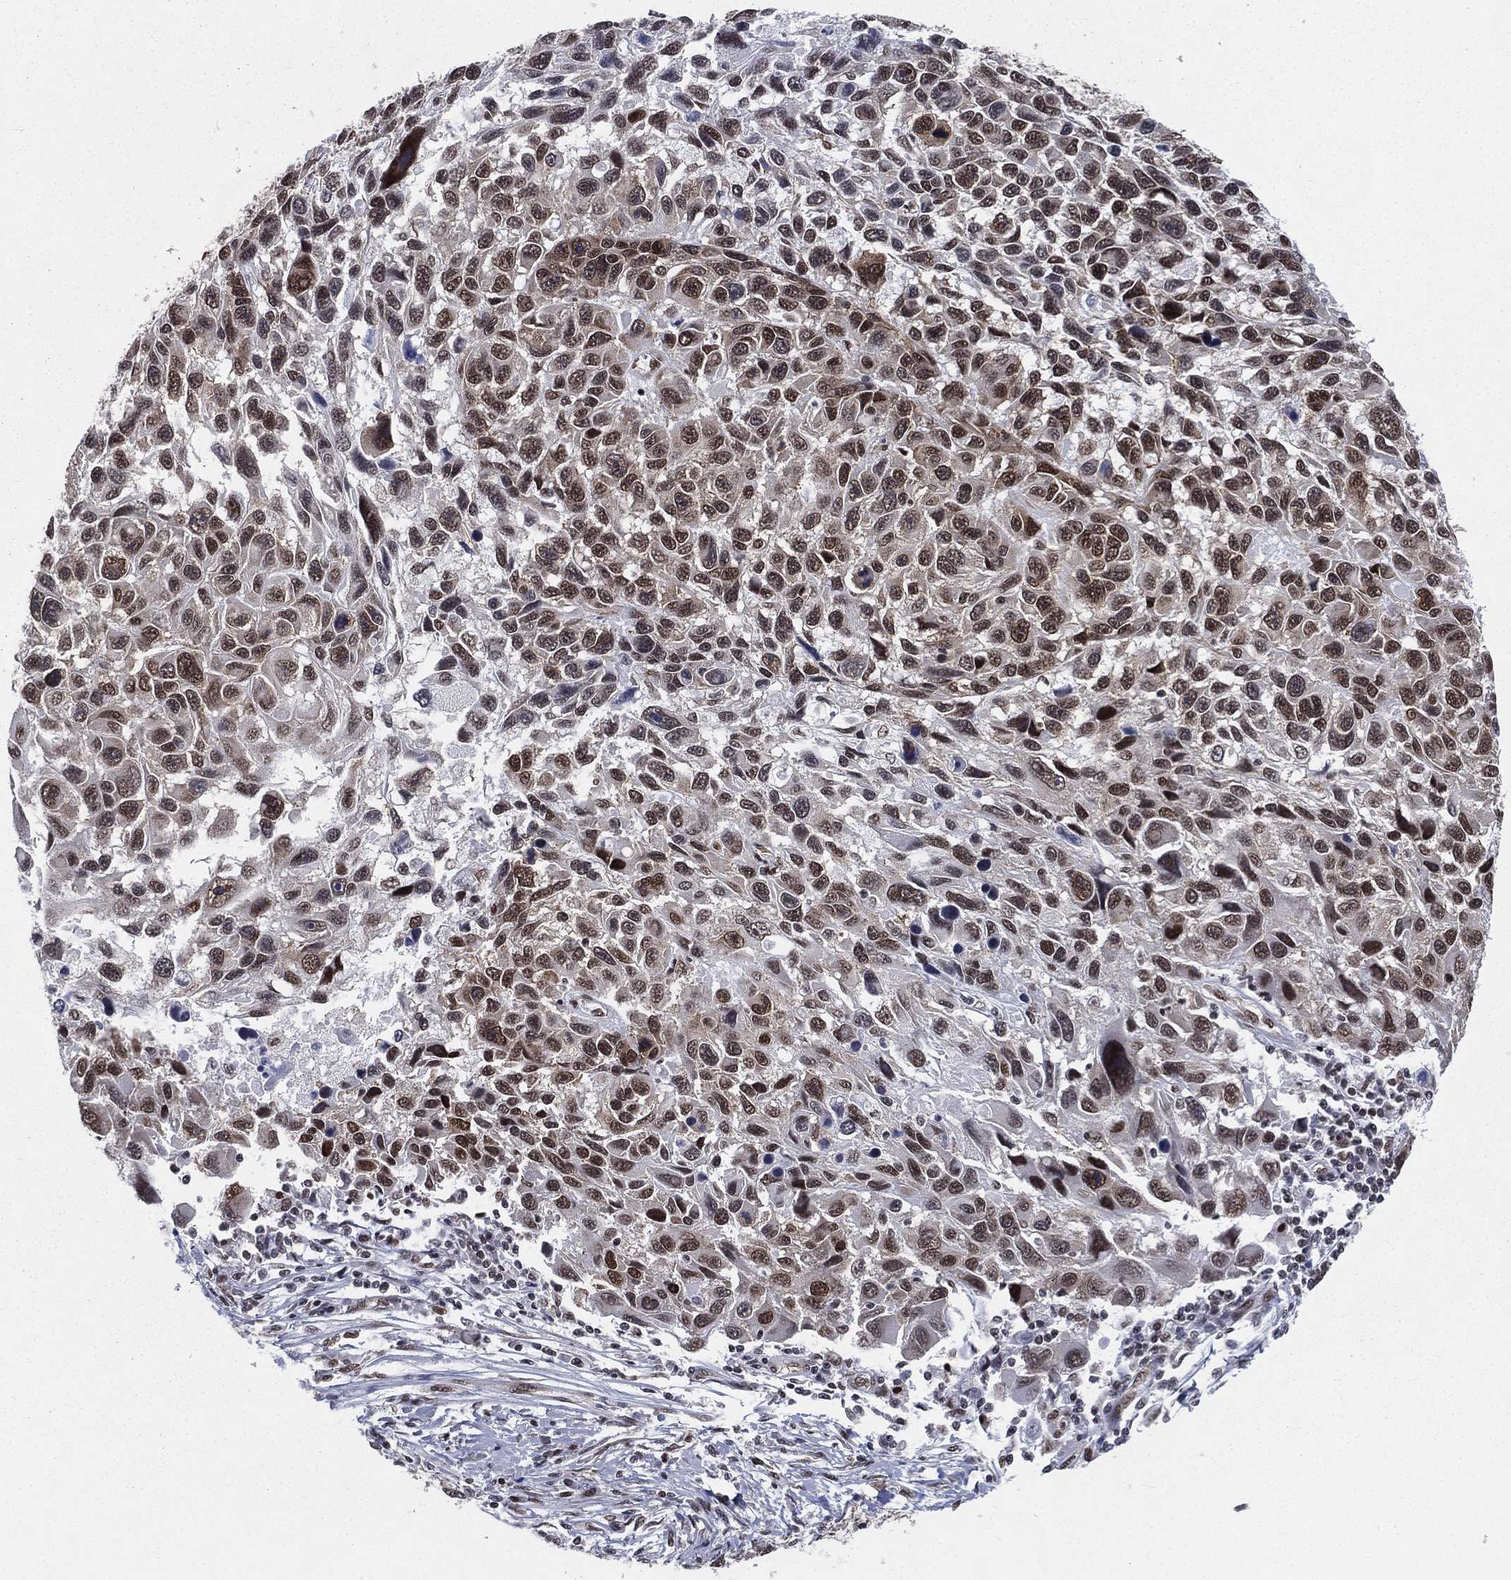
{"staining": {"intensity": "moderate", "quantity": ">75%", "location": "nuclear"}, "tissue": "melanoma", "cell_type": "Tumor cells", "image_type": "cancer", "snomed": [{"axis": "morphology", "description": "Malignant melanoma, NOS"}, {"axis": "topography", "description": "Skin"}], "caption": "A brown stain highlights moderate nuclear staining of a protein in malignant melanoma tumor cells.", "gene": "FUBP3", "patient": {"sex": "male", "age": 53}}